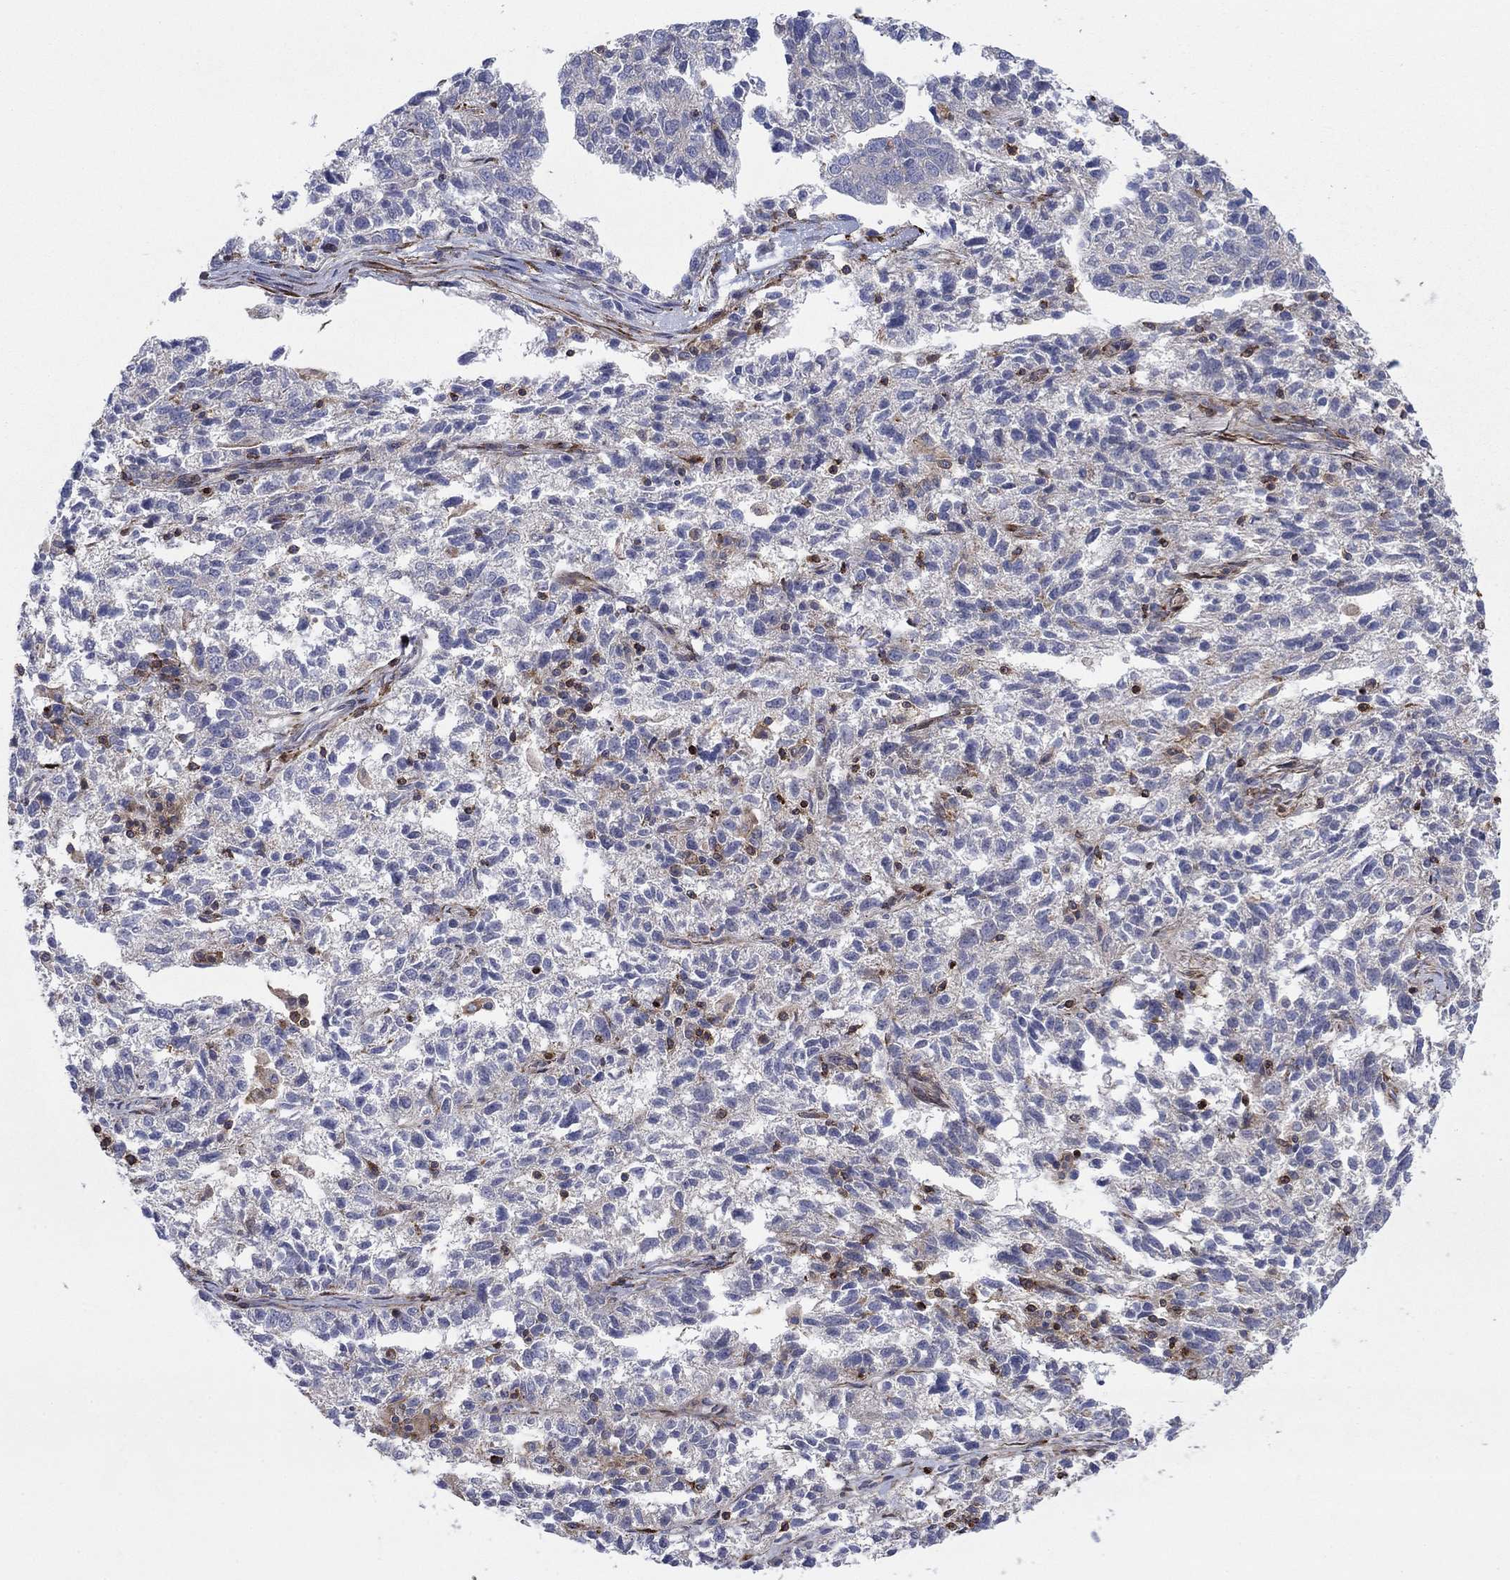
{"staining": {"intensity": "weak", "quantity": "<25%", "location": "cytoplasmic/membranous"}, "tissue": "ovarian cancer", "cell_type": "Tumor cells", "image_type": "cancer", "snomed": [{"axis": "morphology", "description": "Cystadenocarcinoma, serous, NOS"}, {"axis": "topography", "description": "Ovary"}], "caption": "DAB (3,3'-diaminobenzidine) immunohistochemical staining of ovarian serous cystadenocarcinoma reveals no significant positivity in tumor cells.", "gene": "PAG1", "patient": {"sex": "female", "age": 71}}